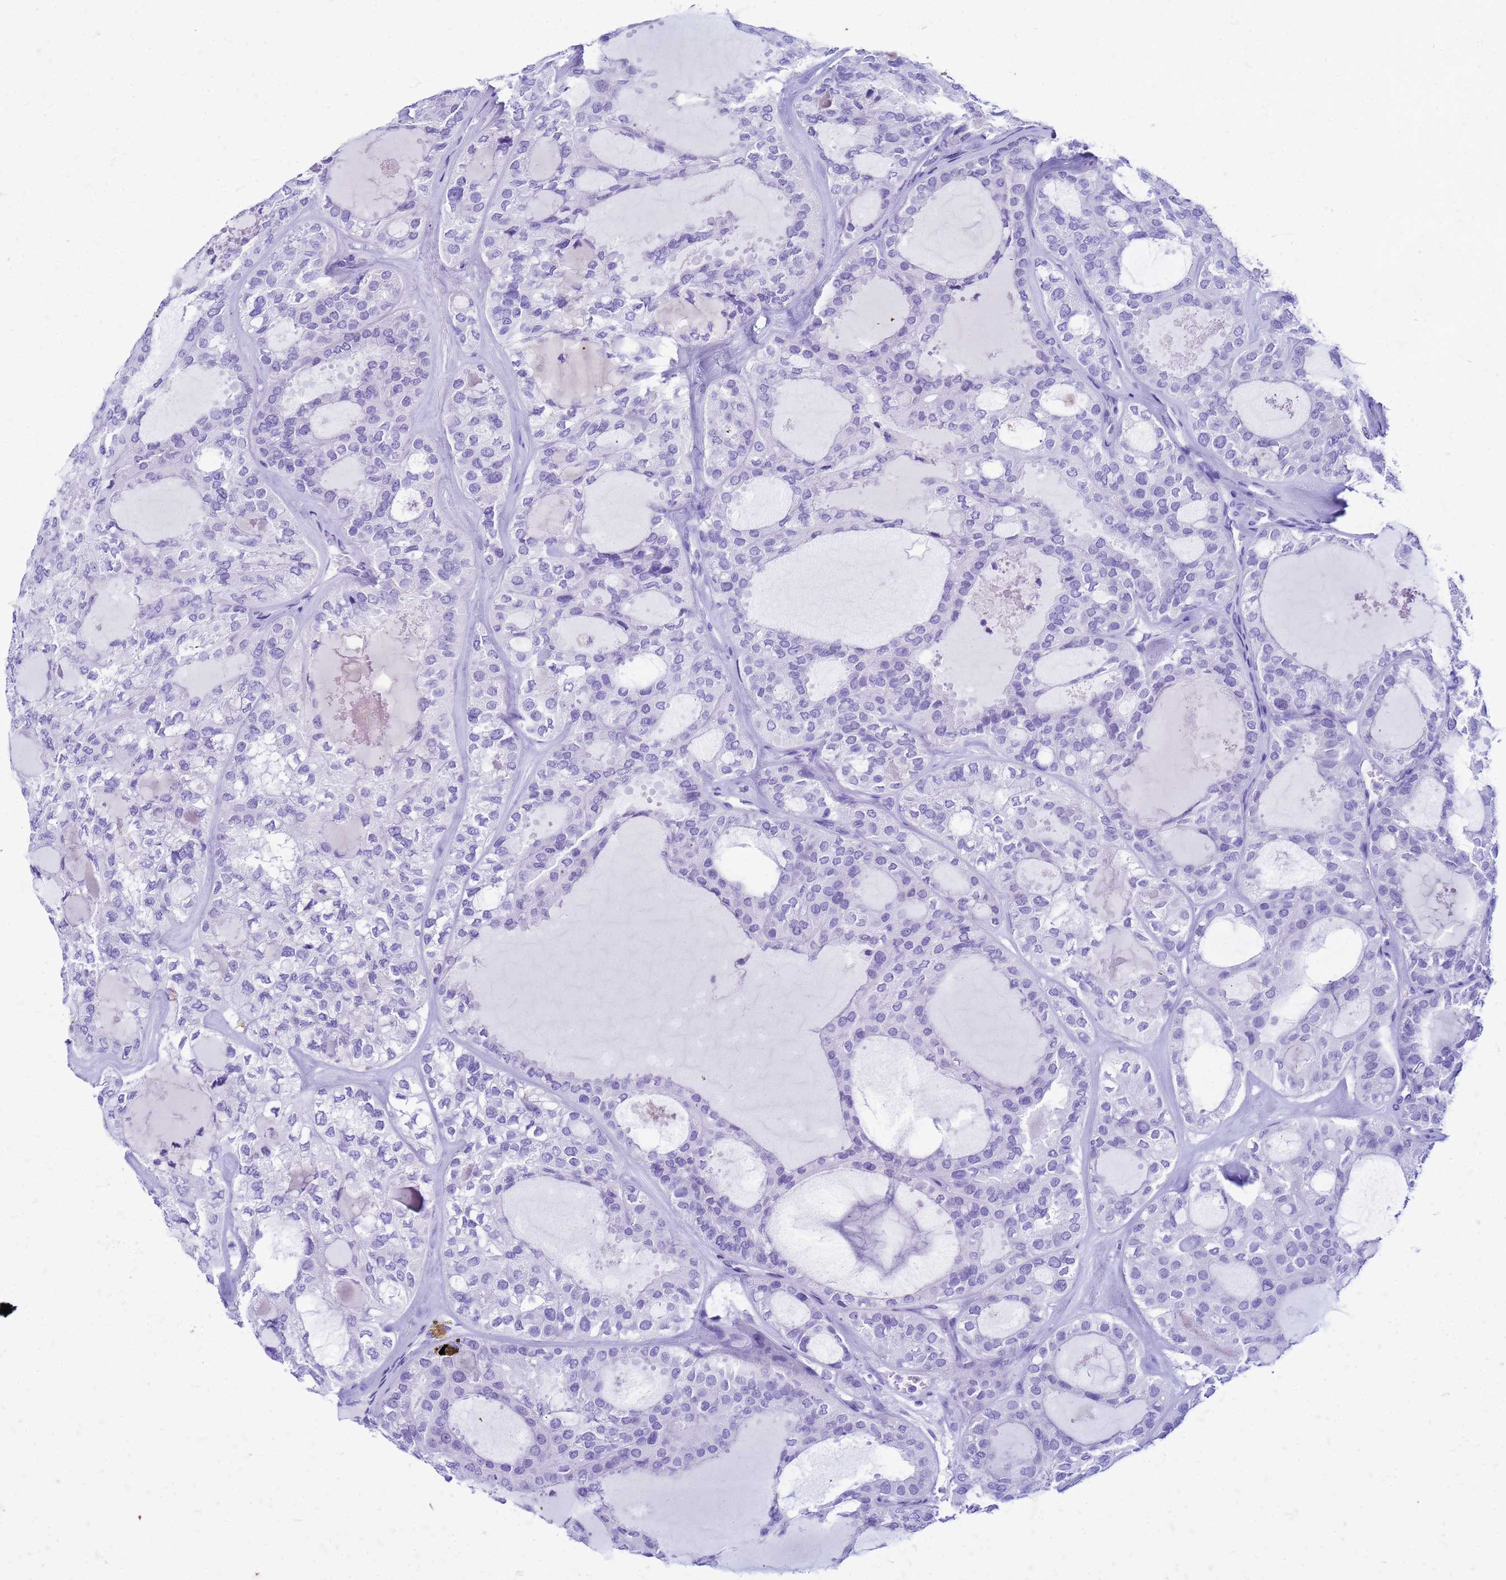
{"staining": {"intensity": "negative", "quantity": "none", "location": "none"}, "tissue": "thyroid cancer", "cell_type": "Tumor cells", "image_type": "cancer", "snomed": [{"axis": "morphology", "description": "Follicular adenoma carcinoma, NOS"}, {"axis": "topography", "description": "Thyroid gland"}], "caption": "There is no significant staining in tumor cells of thyroid follicular adenoma carcinoma.", "gene": "CFAP100", "patient": {"sex": "male", "age": 75}}